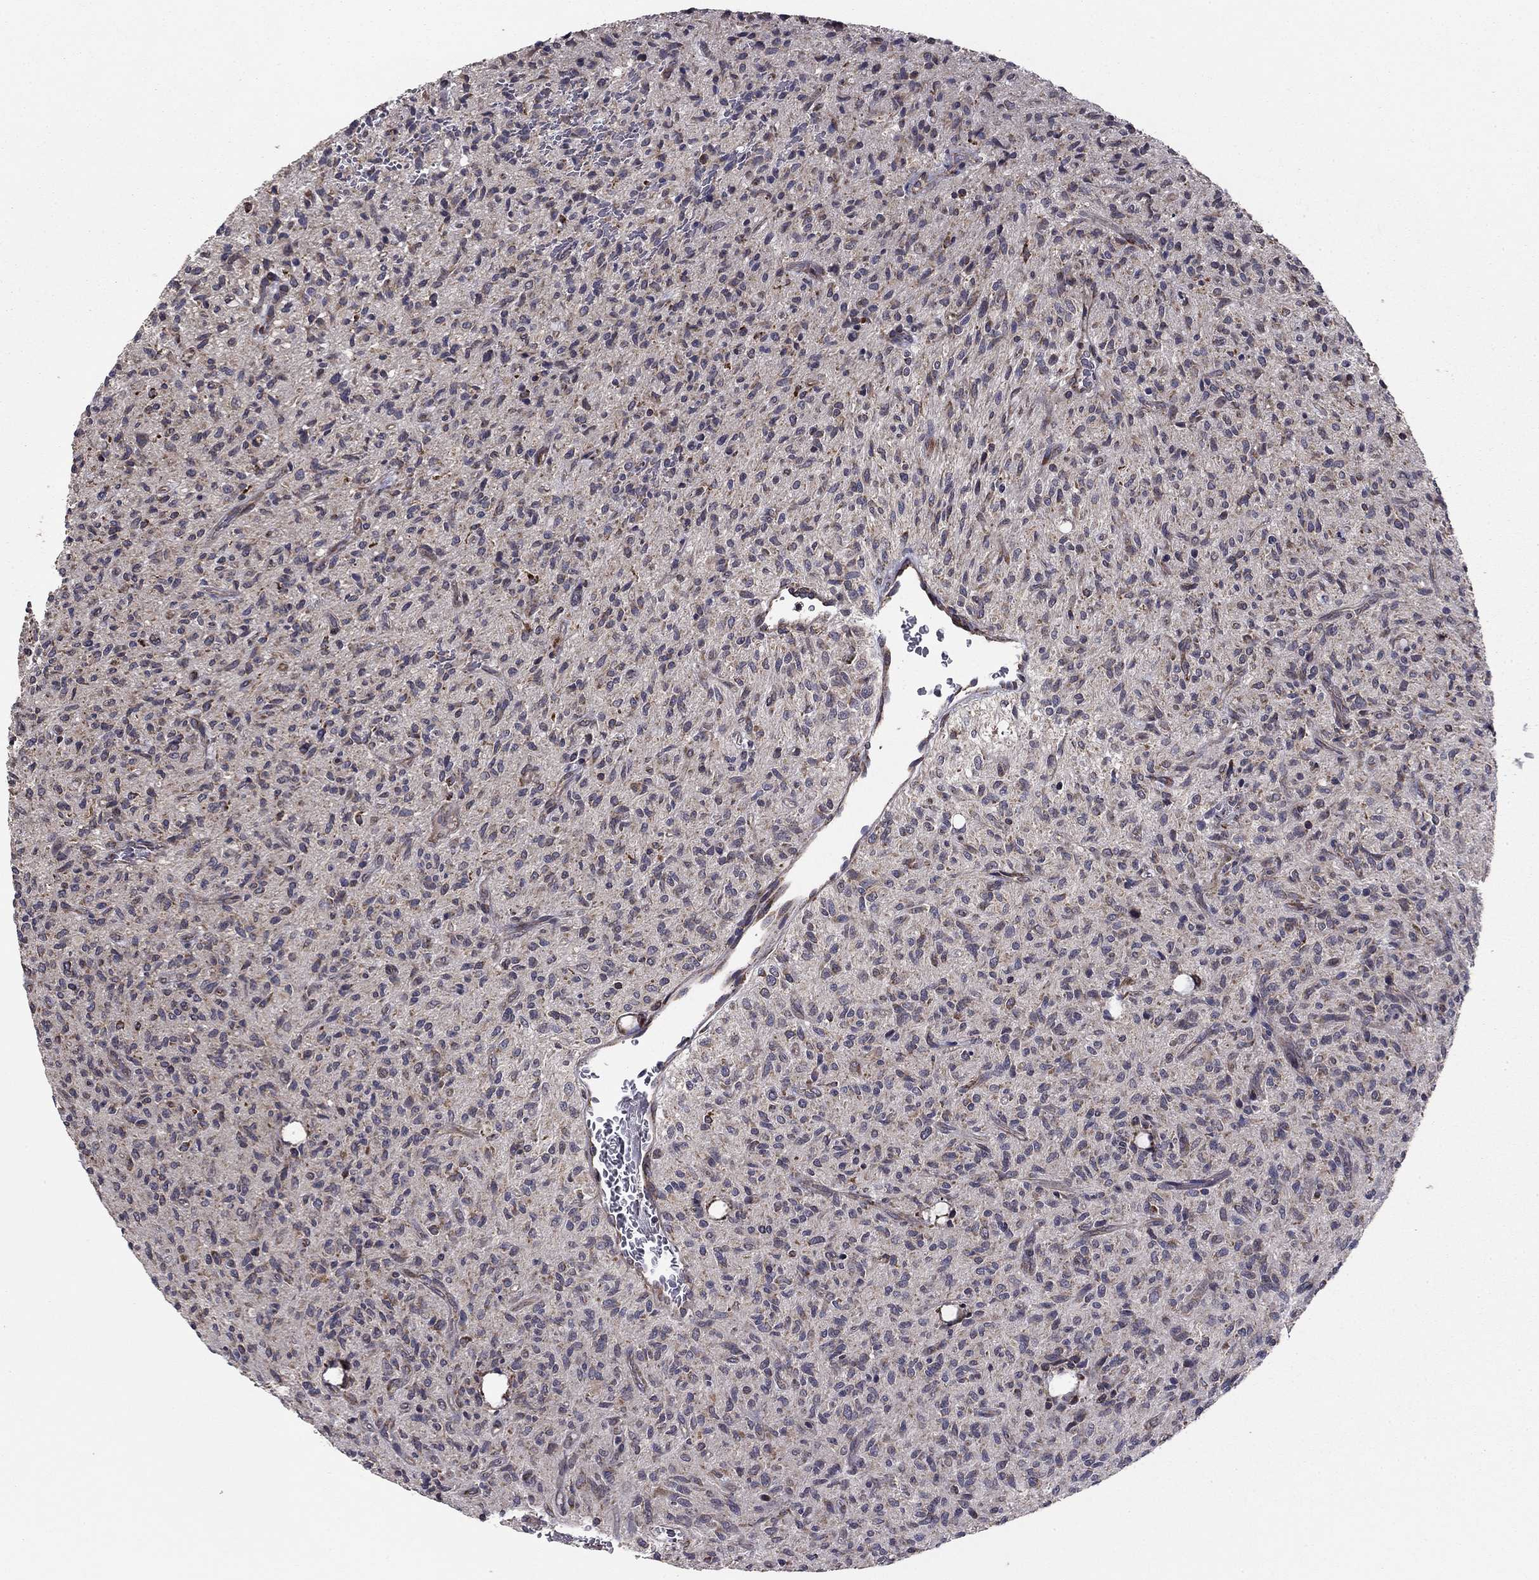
{"staining": {"intensity": "negative", "quantity": "none", "location": "none"}, "tissue": "glioma", "cell_type": "Tumor cells", "image_type": "cancer", "snomed": [{"axis": "morphology", "description": "Glioma, malignant, High grade"}, {"axis": "topography", "description": "Brain"}], "caption": "This is an immunohistochemistry micrograph of human malignant high-grade glioma. There is no expression in tumor cells.", "gene": "NKIRAS1", "patient": {"sex": "male", "age": 64}}